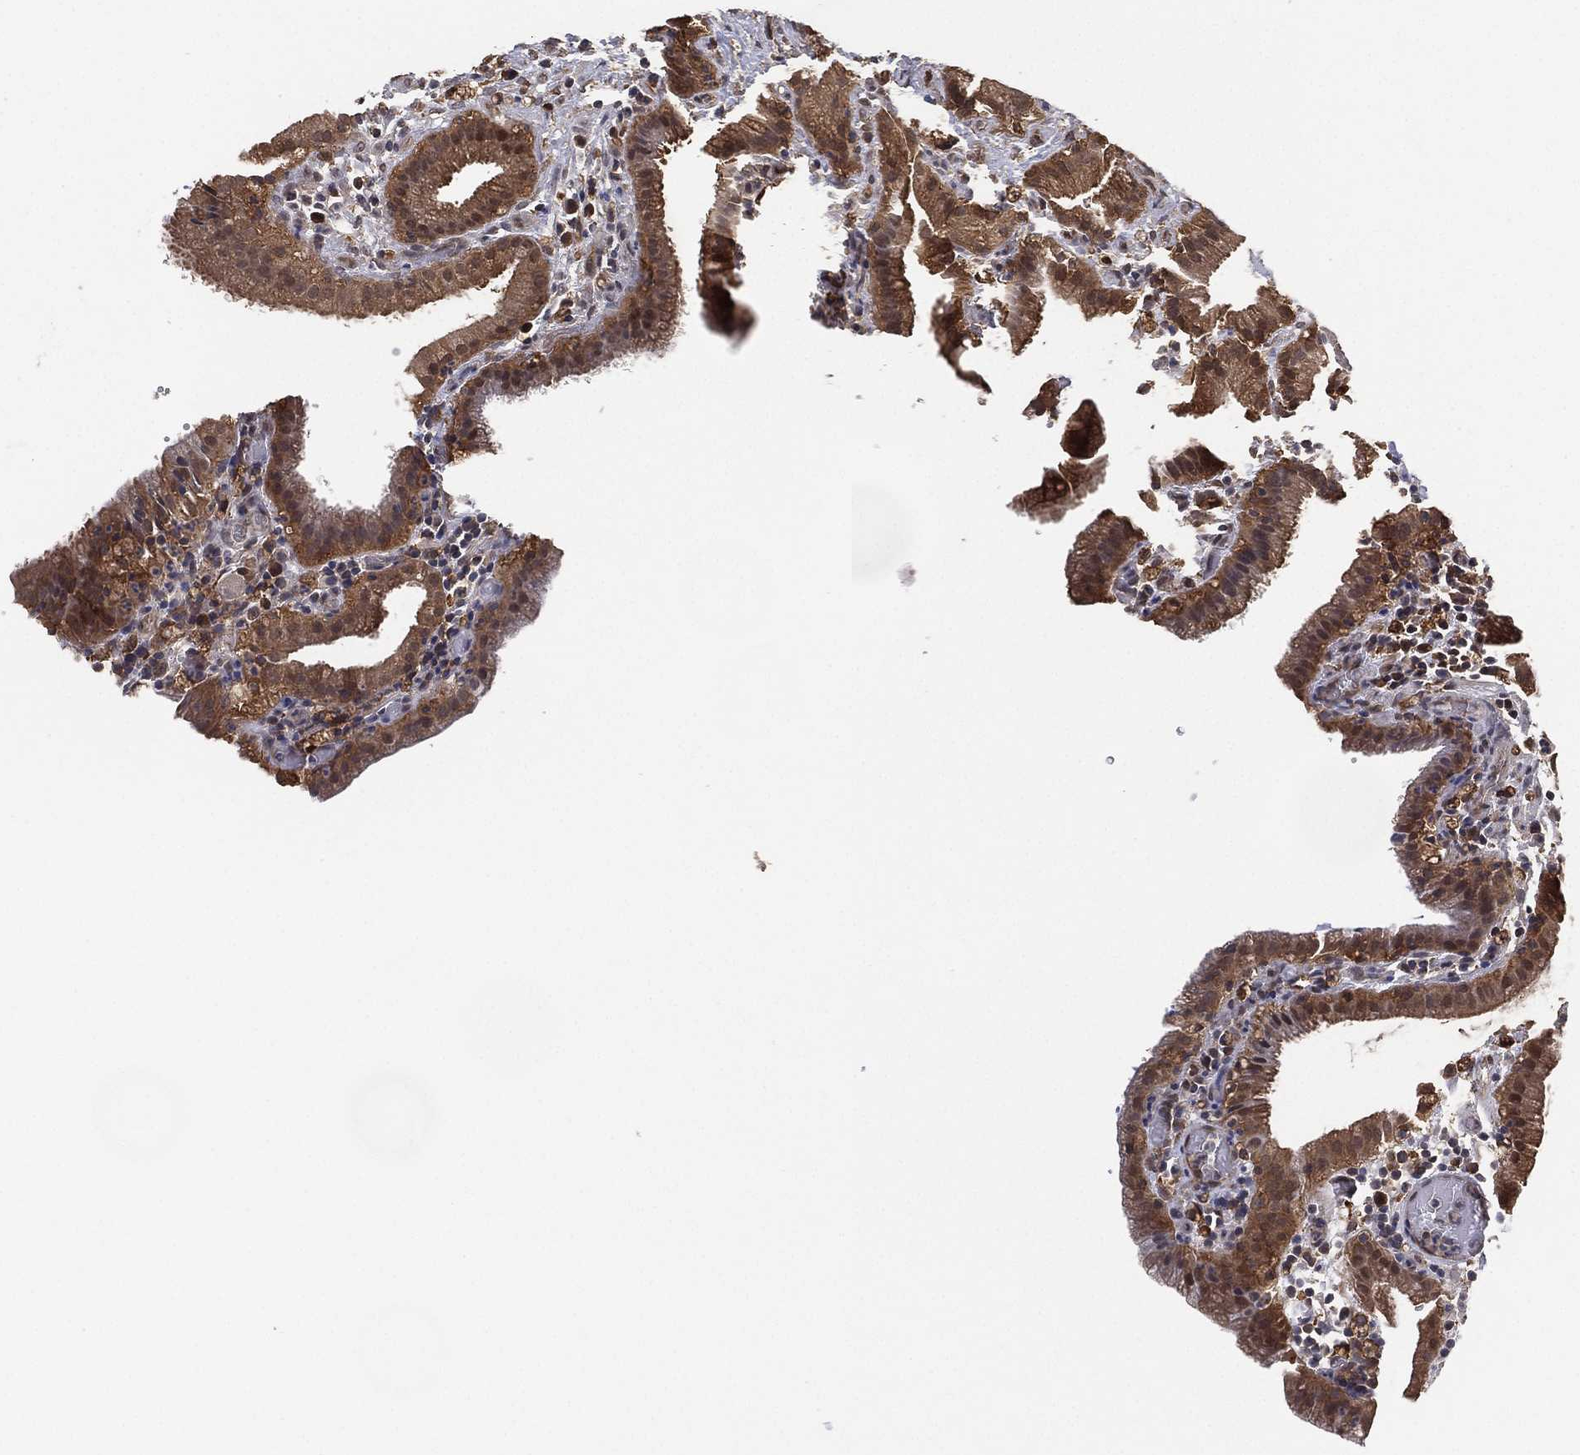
{"staining": {"intensity": "strong", "quantity": "25%-75%", "location": "cytoplasmic/membranous"}, "tissue": "gallbladder", "cell_type": "Glandular cells", "image_type": "normal", "snomed": [{"axis": "morphology", "description": "Normal tissue, NOS"}, {"axis": "topography", "description": "Gallbladder"}], "caption": "Strong cytoplasmic/membranous staining is appreciated in approximately 25%-75% of glandular cells in unremarkable gallbladder.", "gene": "PSMG4", "patient": {"sex": "male", "age": 62}}